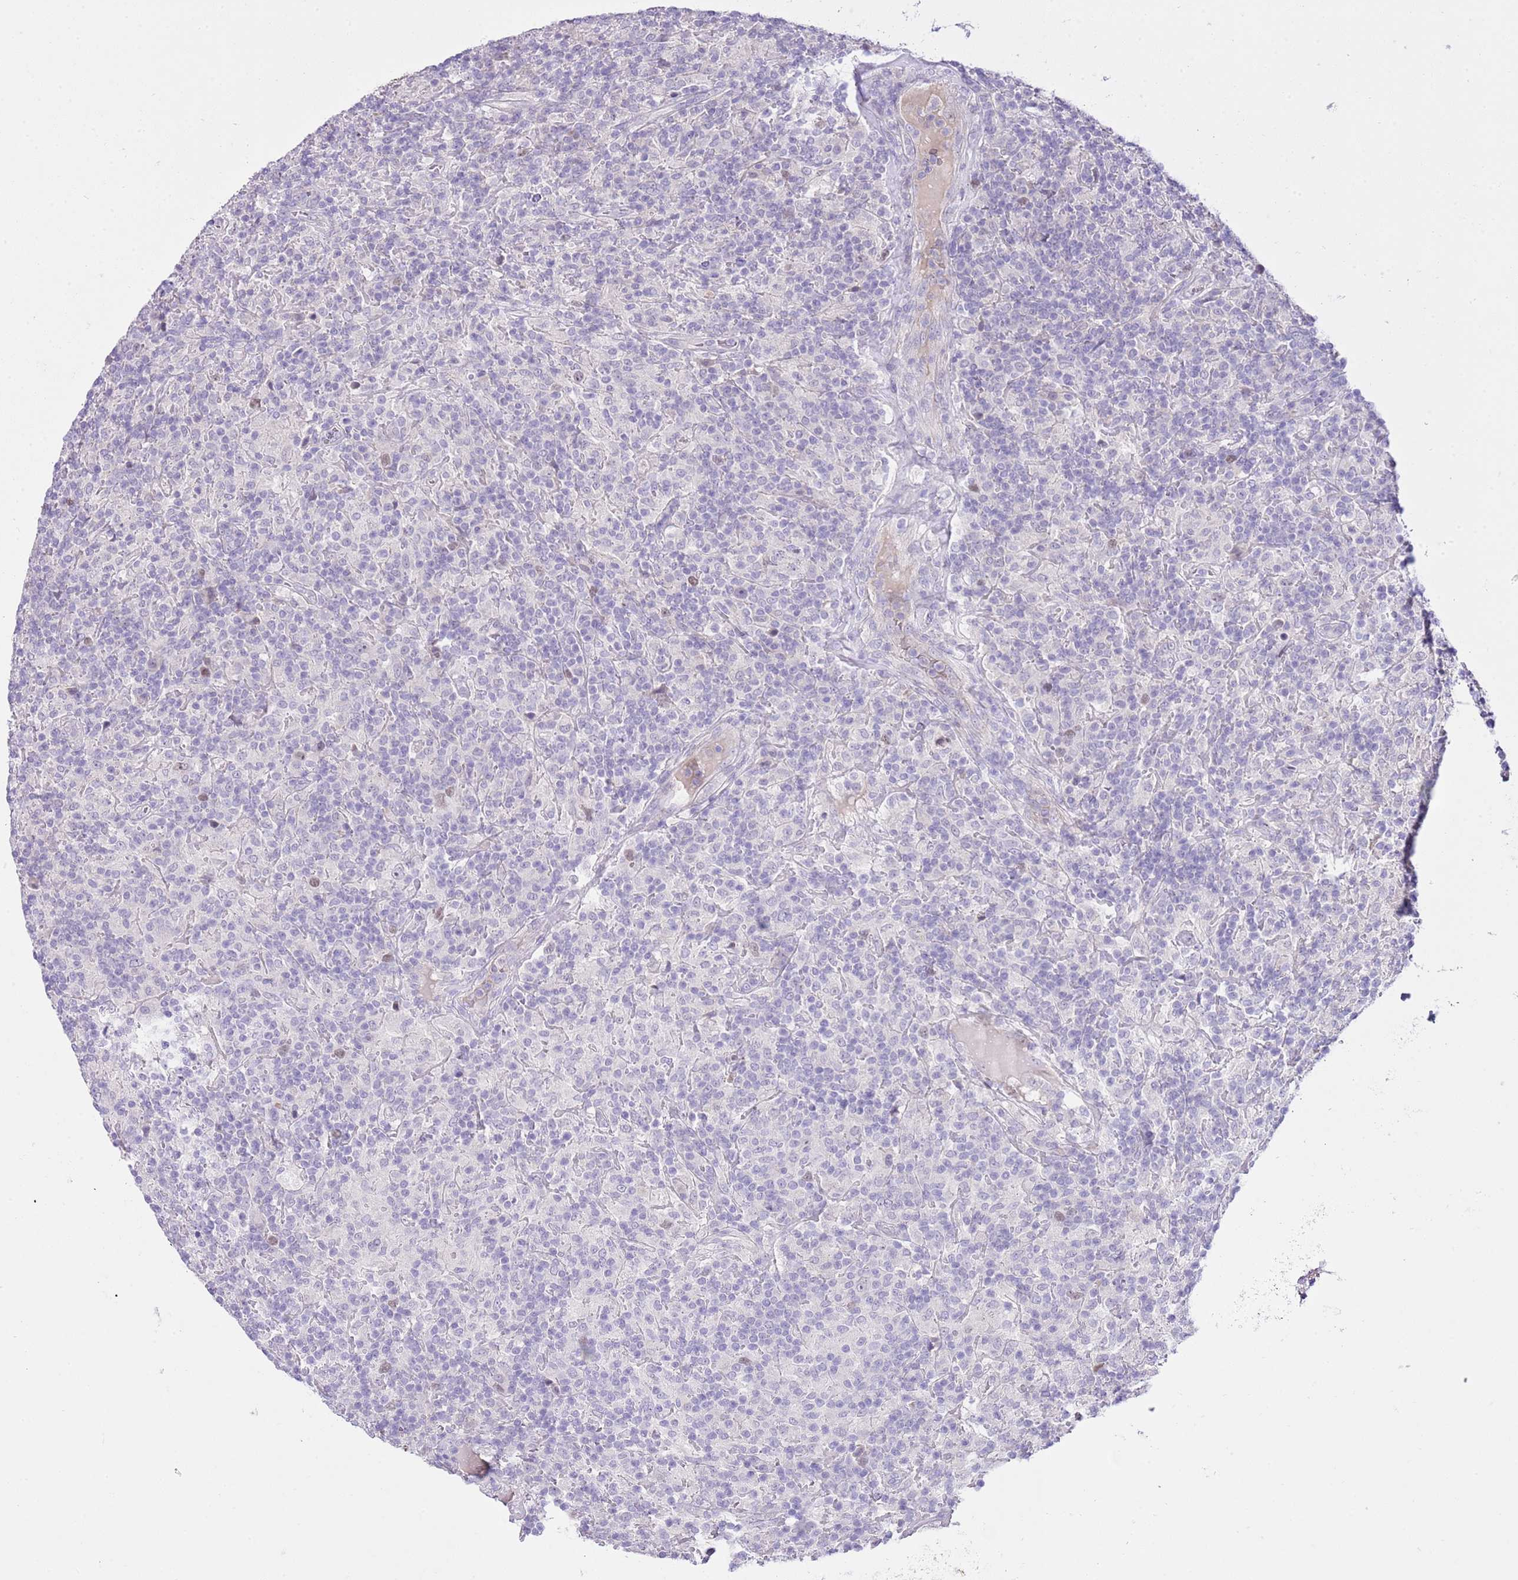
{"staining": {"intensity": "negative", "quantity": "none", "location": "none"}, "tissue": "lymphoma", "cell_type": "Tumor cells", "image_type": "cancer", "snomed": [{"axis": "morphology", "description": "Hodgkin's disease, NOS"}, {"axis": "topography", "description": "Lymph node"}], "caption": "Tumor cells show no significant positivity in lymphoma. (Brightfield microscopy of DAB (3,3'-diaminobenzidine) IHC at high magnification).", "gene": "FBRSL1", "patient": {"sex": "male", "age": 70}}